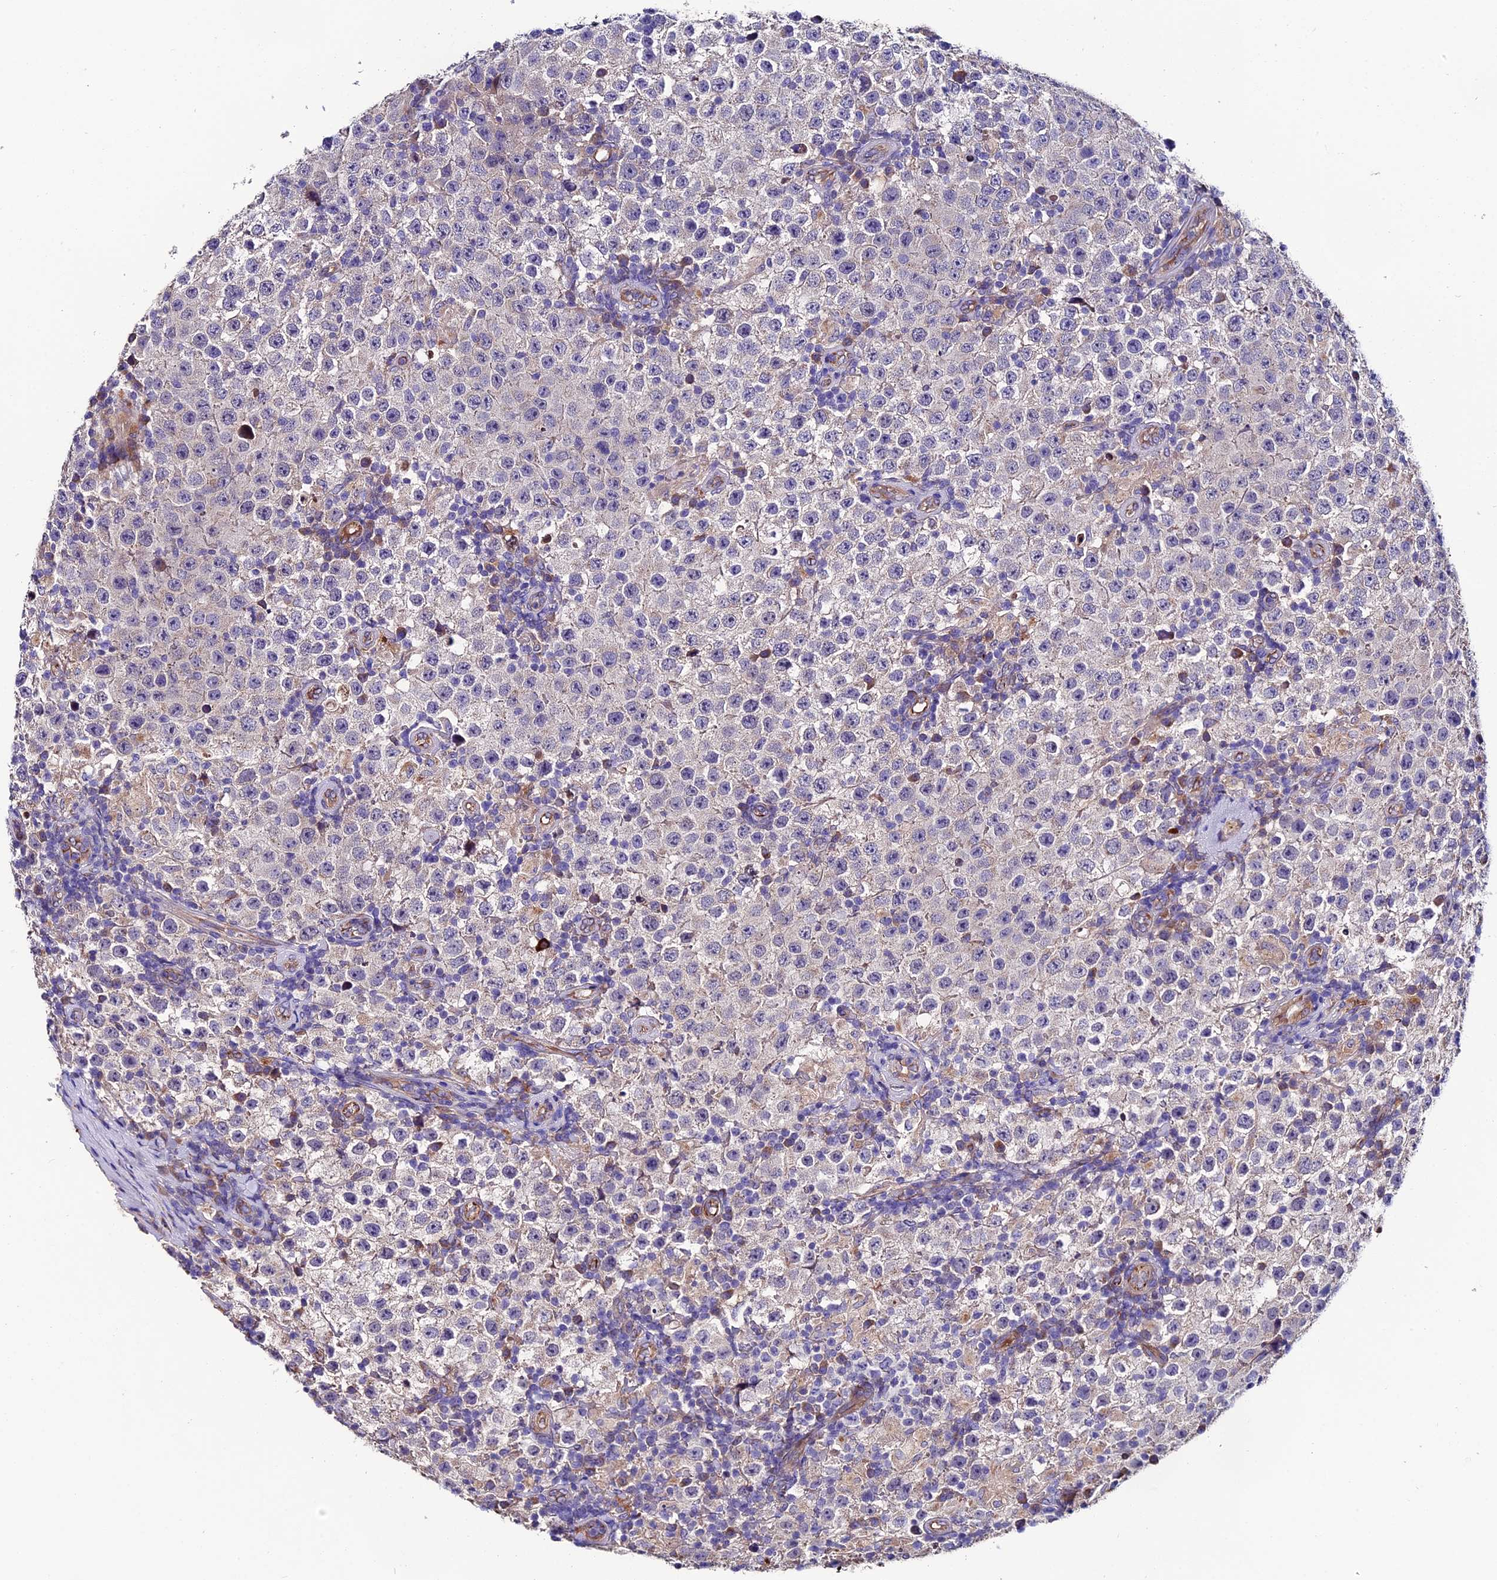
{"staining": {"intensity": "negative", "quantity": "none", "location": "none"}, "tissue": "testis cancer", "cell_type": "Tumor cells", "image_type": "cancer", "snomed": [{"axis": "morphology", "description": "Normal tissue, NOS"}, {"axis": "morphology", "description": "Urothelial carcinoma, High grade"}, {"axis": "morphology", "description": "Seminoma, NOS"}, {"axis": "morphology", "description": "Carcinoma, Embryonal, NOS"}, {"axis": "topography", "description": "Urinary bladder"}, {"axis": "topography", "description": "Testis"}], "caption": "IHC histopathology image of neoplastic tissue: seminoma (testis) stained with DAB (3,3'-diaminobenzidine) demonstrates no significant protein positivity in tumor cells.", "gene": "CLN5", "patient": {"sex": "male", "age": 41}}